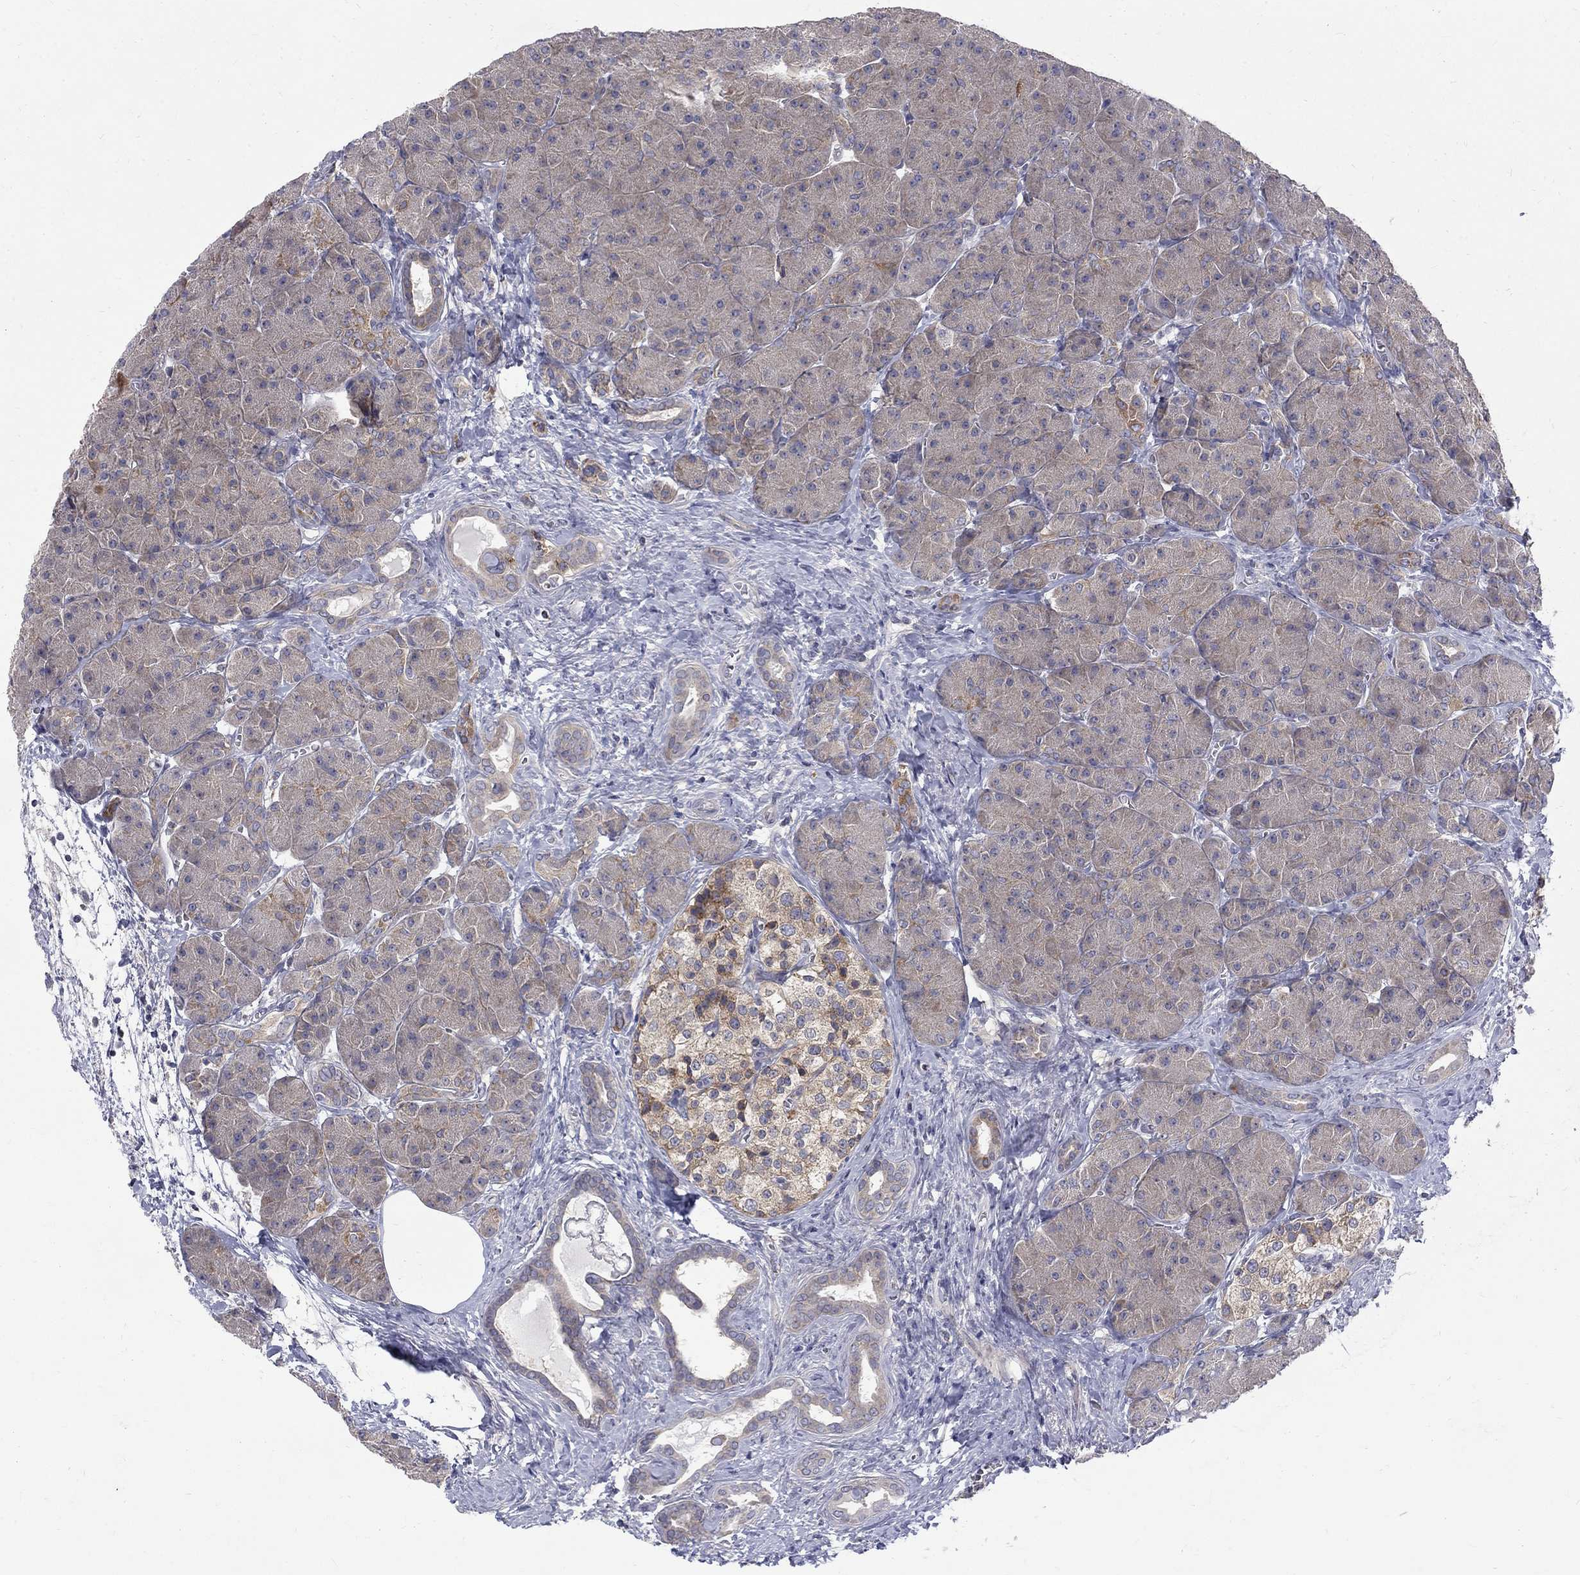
{"staining": {"intensity": "weak", "quantity": "<25%", "location": "cytoplasmic/membranous"}, "tissue": "pancreas", "cell_type": "Exocrine glandular cells", "image_type": "normal", "snomed": [{"axis": "morphology", "description": "Normal tissue, NOS"}, {"axis": "topography", "description": "Pancreas"}], "caption": "A micrograph of human pancreas is negative for staining in exocrine glandular cells. The staining was performed using DAB (3,3'-diaminobenzidine) to visualize the protein expression in brown, while the nuclei were stained in blue with hematoxylin (Magnification: 20x).", "gene": "SH2B1", "patient": {"sex": "male", "age": 61}}